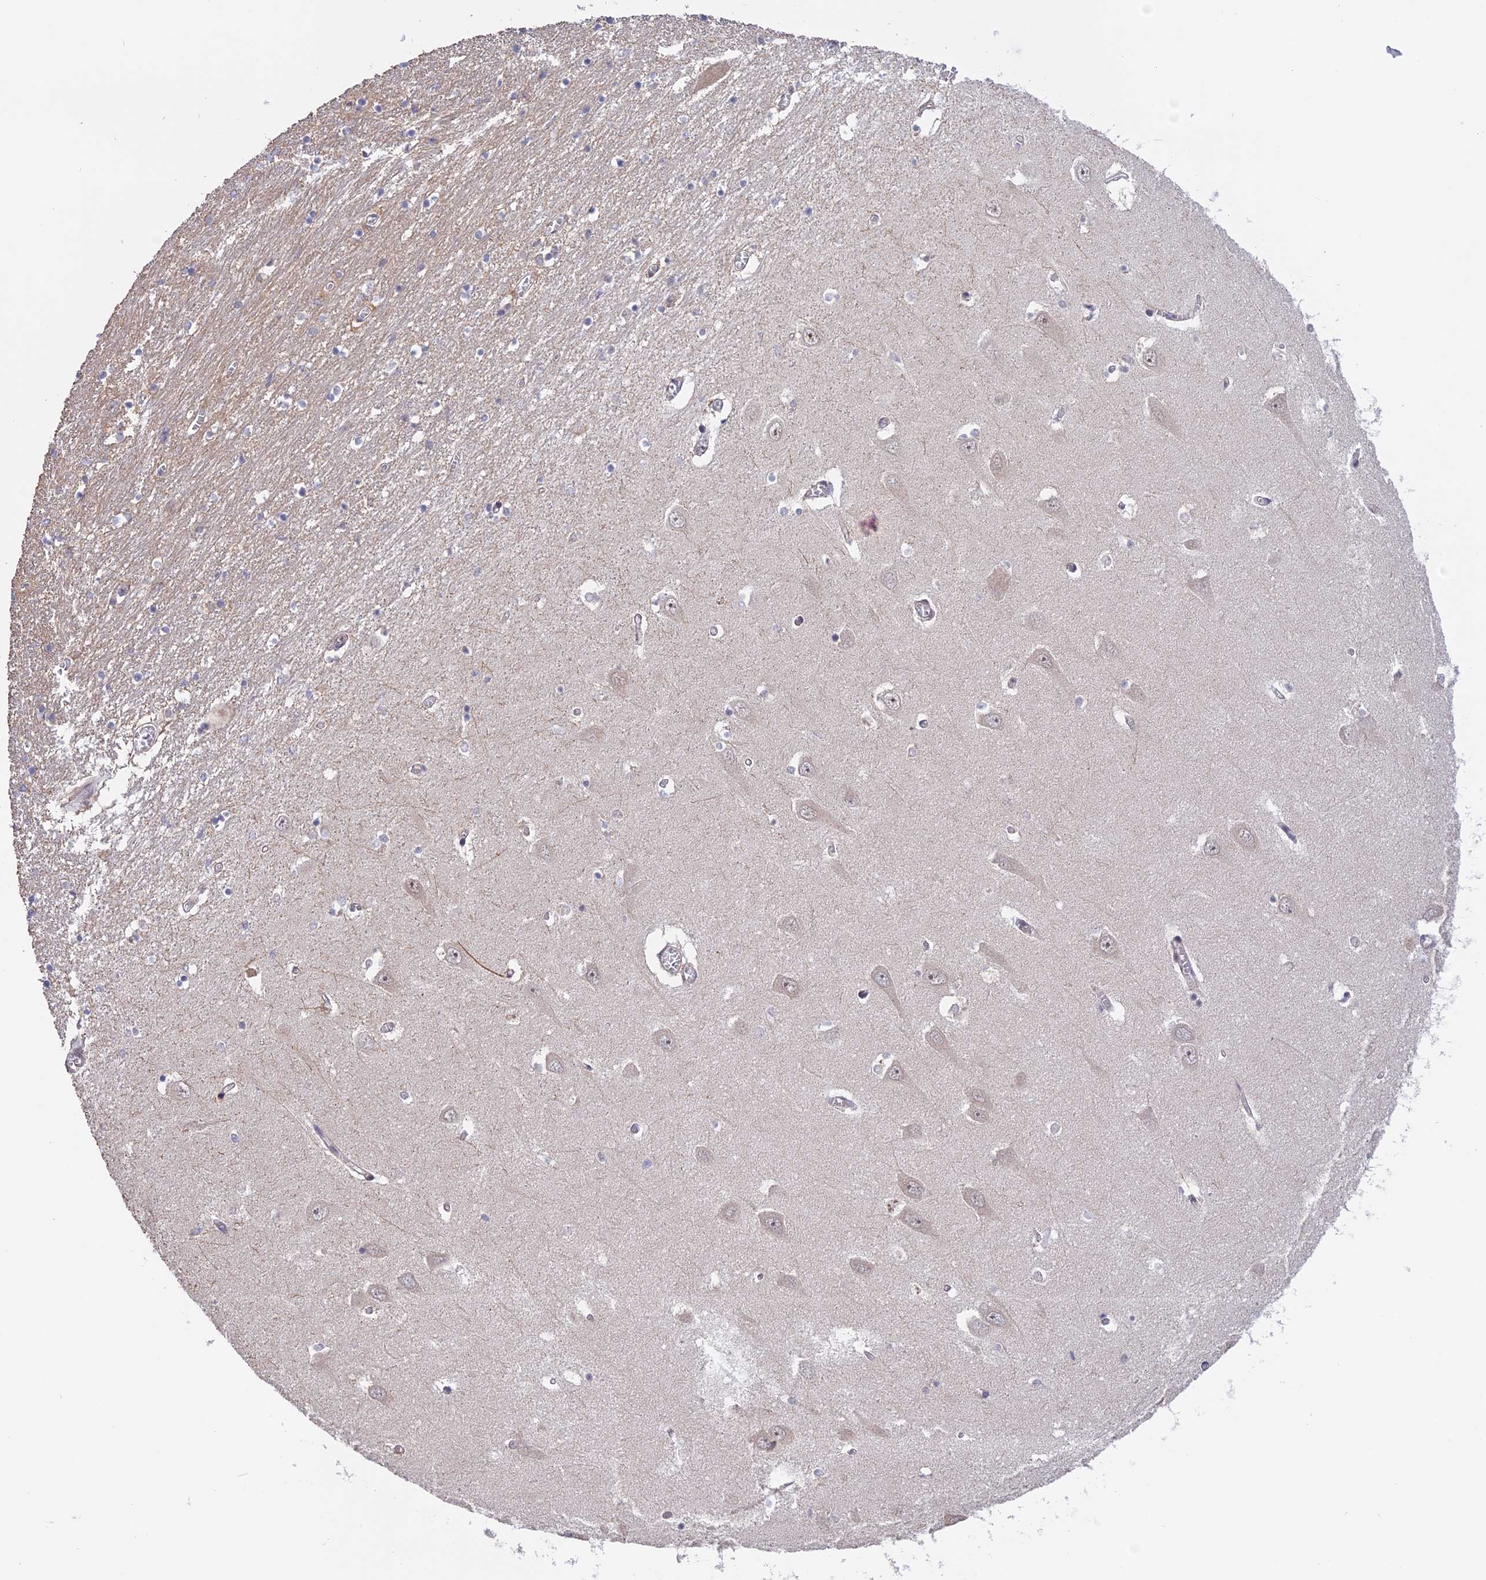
{"staining": {"intensity": "negative", "quantity": "none", "location": "none"}, "tissue": "hippocampus", "cell_type": "Glial cells", "image_type": "normal", "snomed": [{"axis": "morphology", "description": "Normal tissue, NOS"}, {"axis": "topography", "description": "Hippocampus"}], "caption": "Immunohistochemistry photomicrograph of unremarkable hippocampus: human hippocampus stained with DAB (3,3'-diaminobenzidine) demonstrates no significant protein expression in glial cells.", "gene": "RFC5", "patient": {"sex": "male", "age": 70}}